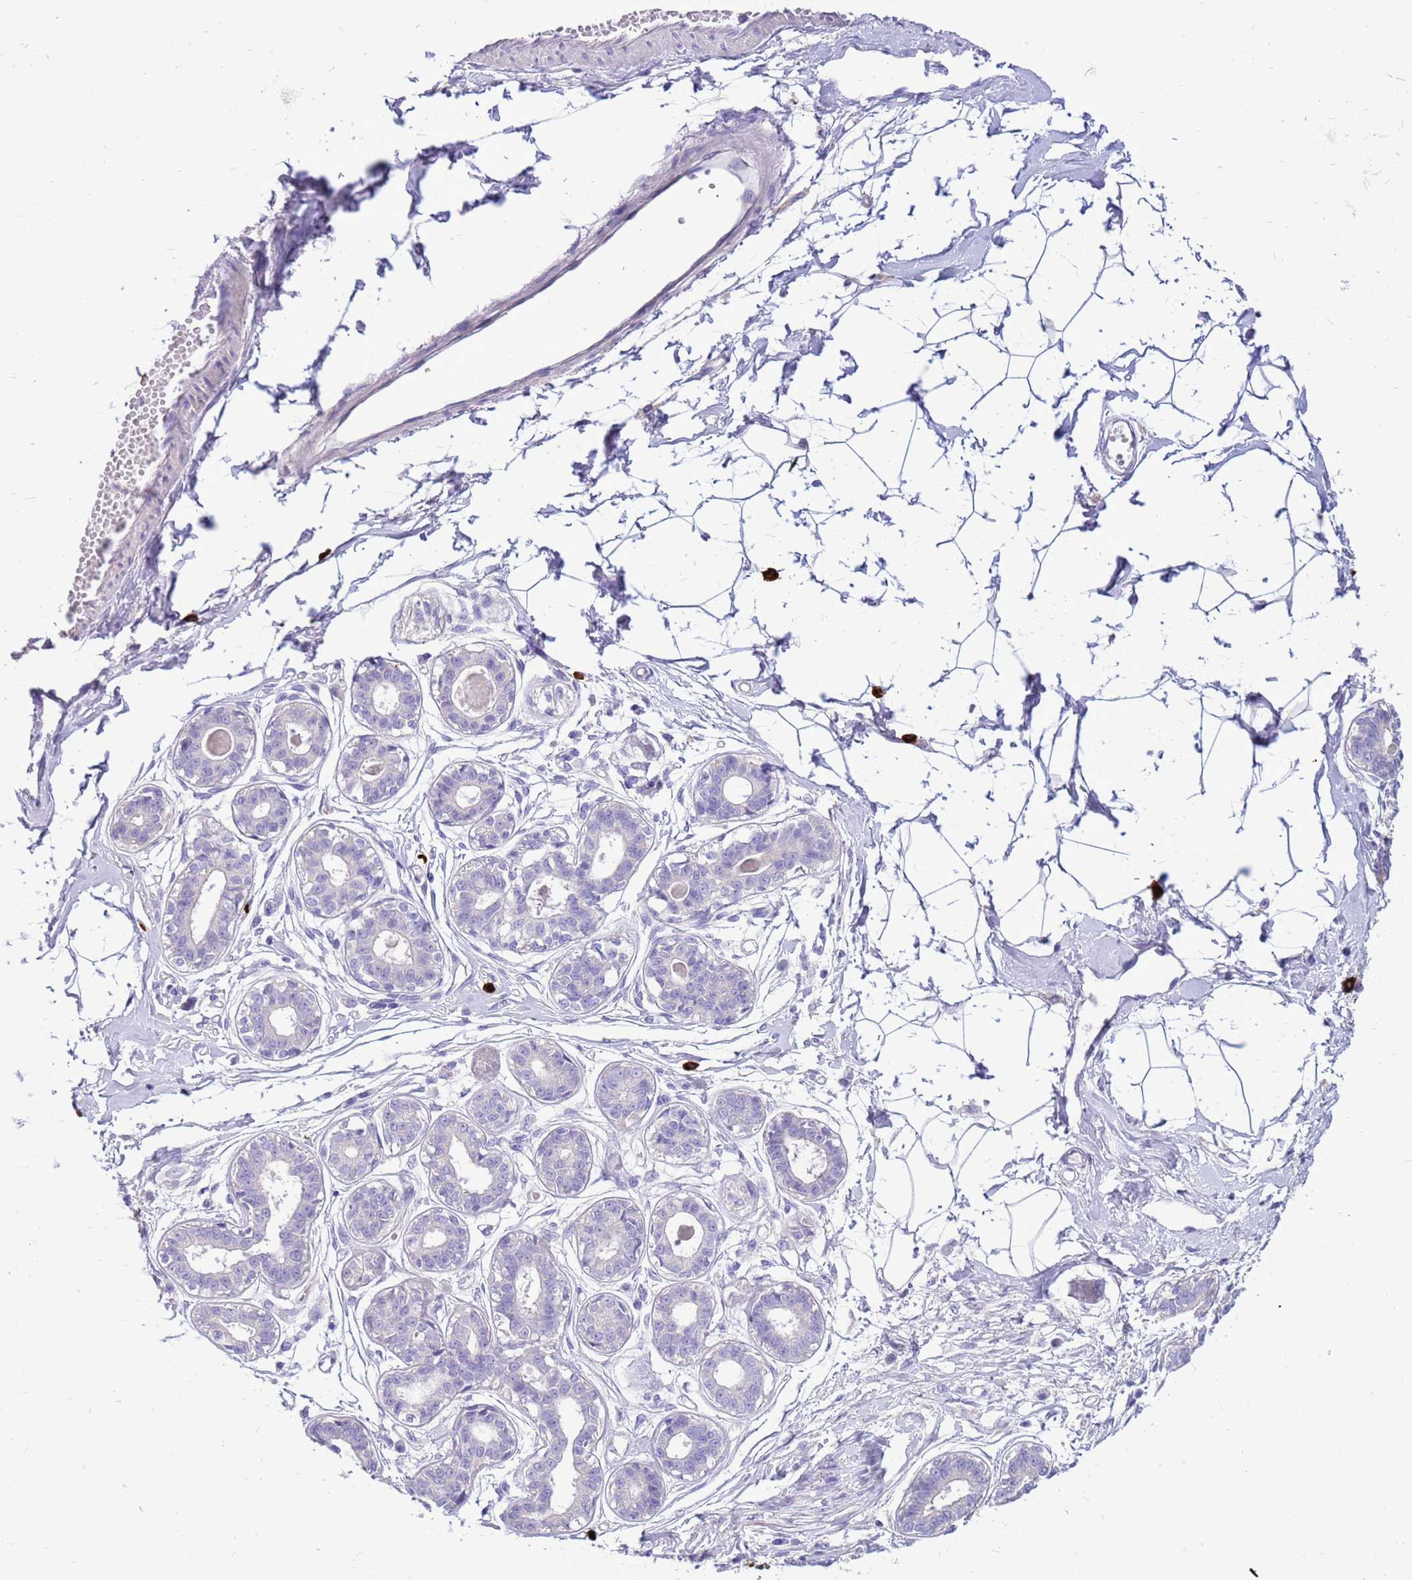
{"staining": {"intensity": "negative", "quantity": "none", "location": "none"}, "tissue": "breast", "cell_type": "Adipocytes", "image_type": "normal", "snomed": [{"axis": "morphology", "description": "Normal tissue, NOS"}, {"axis": "topography", "description": "Breast"}], "caption": "DAB (3,3'-diaminobenzidine) immunohistochemical staining of benign breast displays no significant expression in adipocytes.", "gene": "PDE10A", "patient": {"sex": "female", "age": 45}}